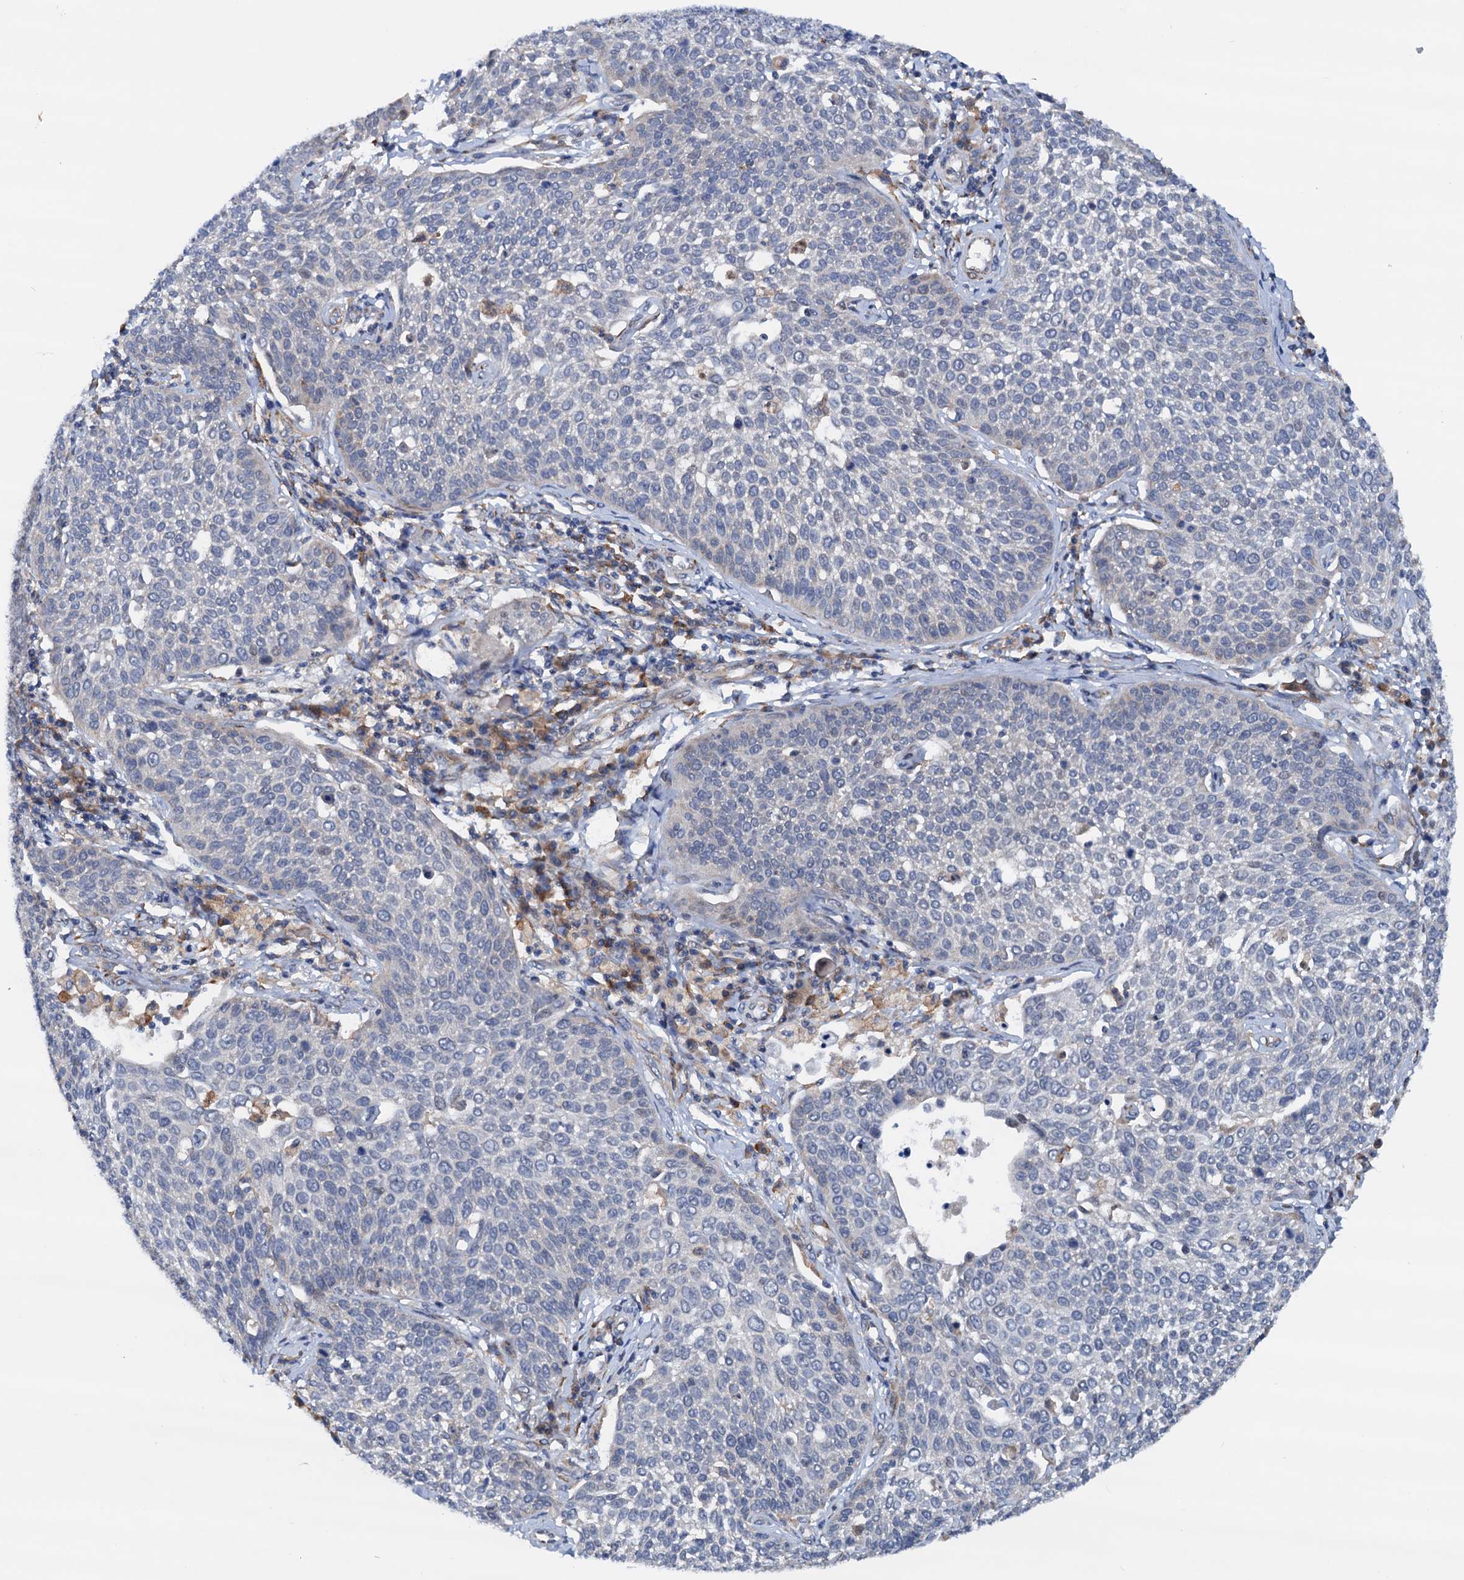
{"staining": {"intensity": "negative", "quantity": "none", "location": "none"}, "tissue": "cervical cancer", "cell_type": "Tumor cells", "image_type": "cancer", "snomed": [{"axis": "morphology", "description": "Squamous cell carcinoma, NOS"}, {"axis": "topography", "description": "Cervix"}], "caption": "Immunohistochemistry (IHC) micrograph of neoplastic tissue: human cervical squamous cell carcinoma stained with DAB (3,3'-diaminobenzidine) shows no significant protein expression in tumor cells. (Immunohistochemistry (IHC), brightfield microscopy, high magnification).", "gene": "RASSF9", "patient": {"sex": "female", "age": 34}}